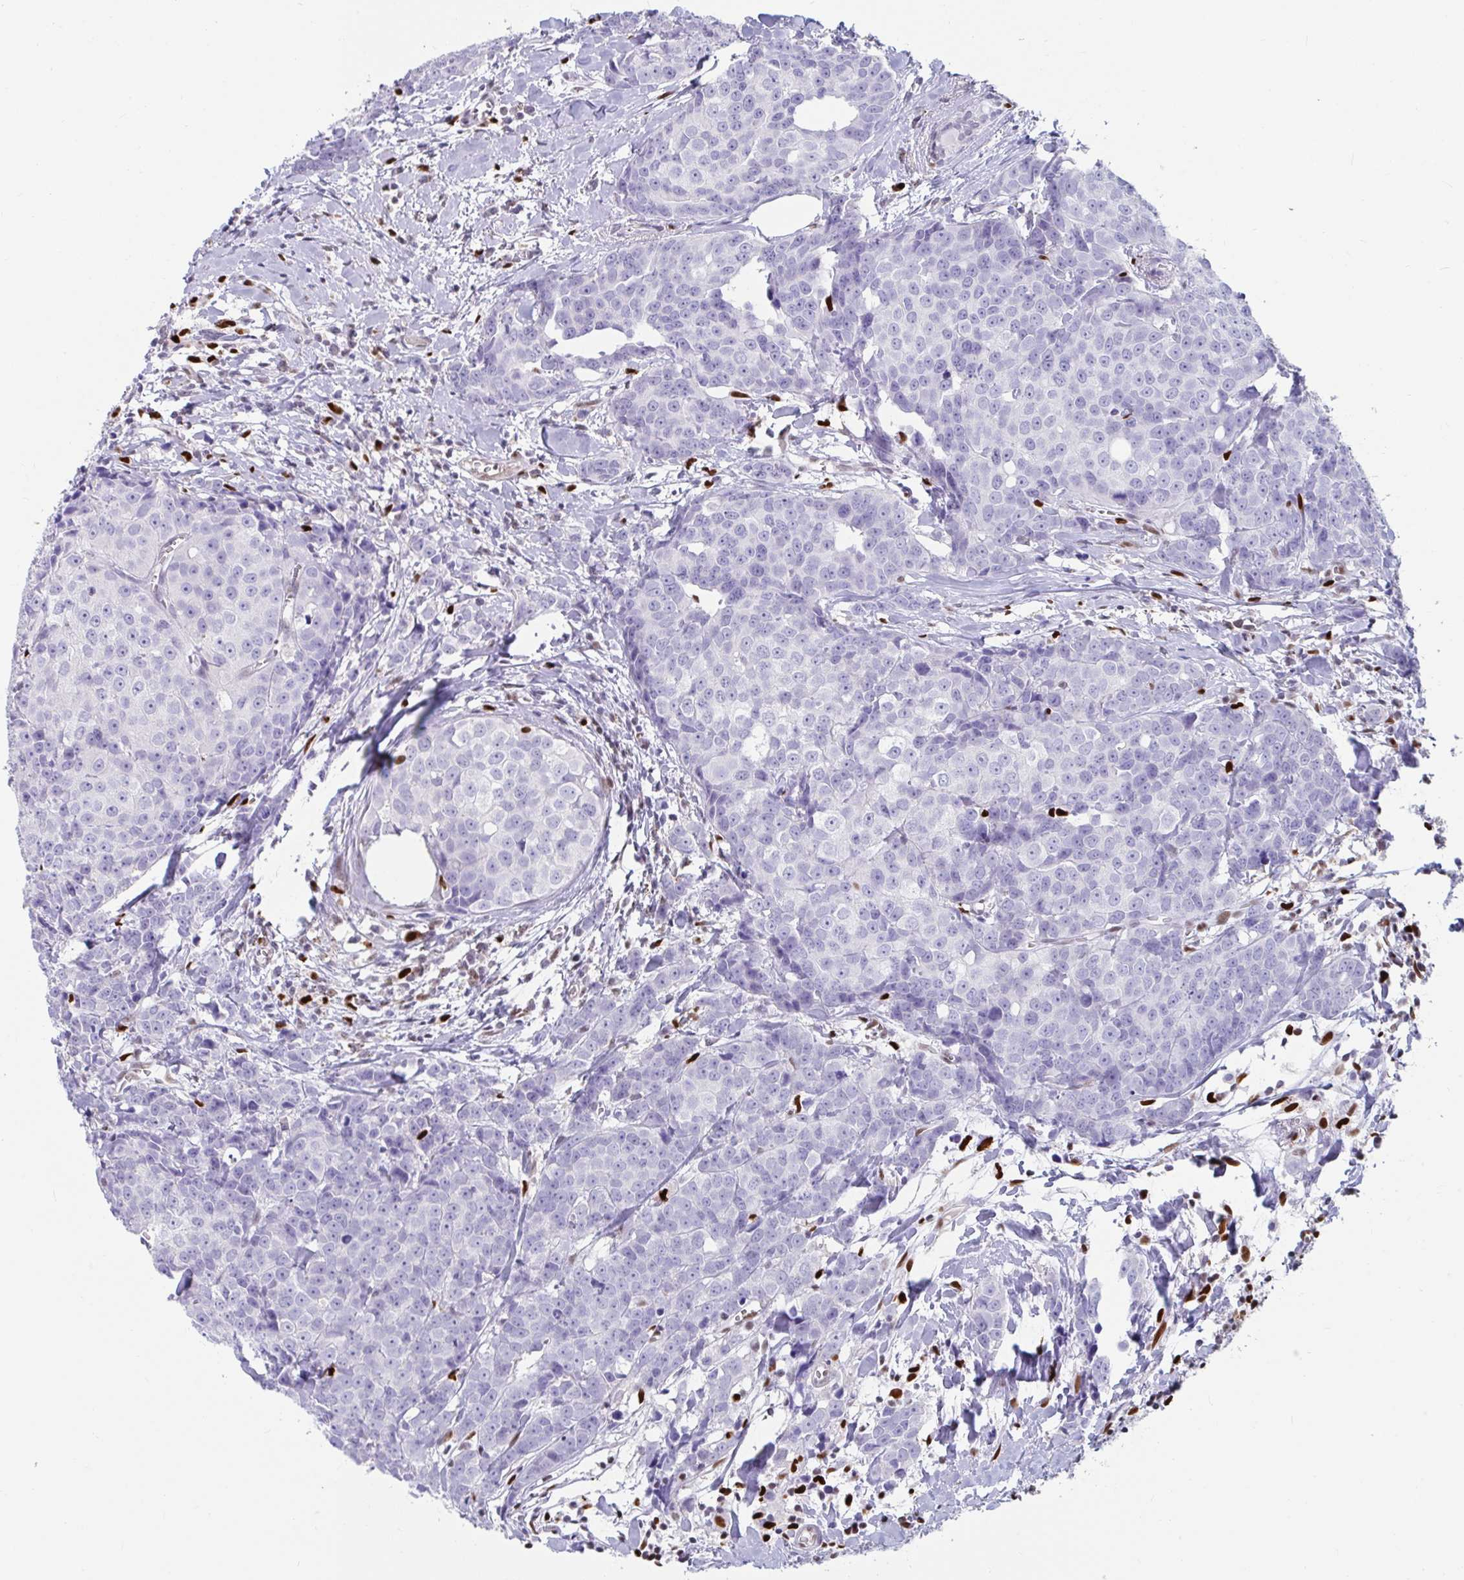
{"staining": {"intensity": "negative", "quantity": "none", "location": "none"}, "tissue": "breast cancer", "cell_type": "Tumor cells", "image_type": "cancer", "snomed": [{"axis": "morphology", "description": "Duct carcinoma"}, {"axis": "topography", "description": "Breast"}], "caption": "Micrograph shows no significant protein expression in tumor cells of breast cancer (invasive ductal carcinoma).", "gene": "ZNF586", "patient": {"sex": "female", "age": 80}}